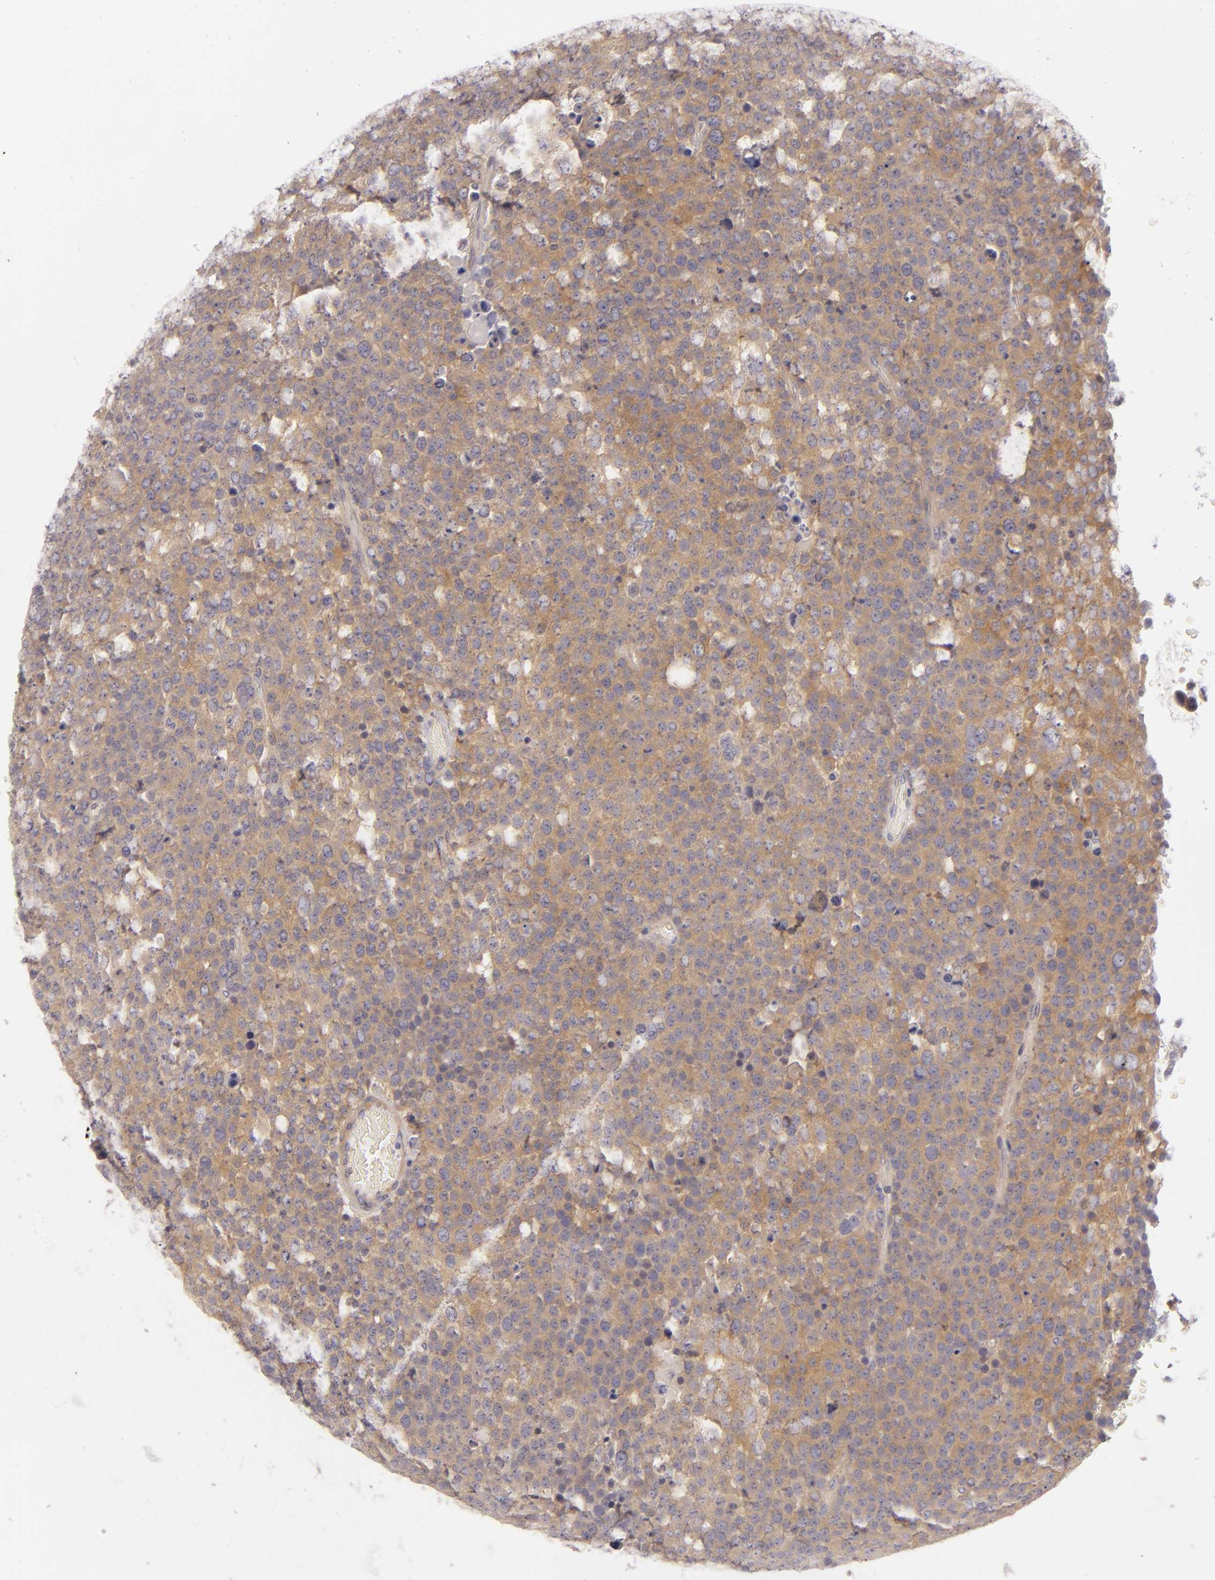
{"staining": {"intensity": "moderate", "quantity": ">75%", "location": "cytoplasmic/membranous"}, "tissue": "testis cancer", "cell_type": "Tumor cells", "image_type": "cancer", "snomed": [{"axis": "morphology", "description": "Seminoma, NOS"}, {"axis": "topography", "description": "Testis"}], "caption": "A high-resolution image shows immunohistochemistry (IHC) staining of testis cancer (seminoma), which demonstrates moderate cytoplasmic/membranous staining in about >75% of tumor cells.", "gene": "CD83", "patient": {"sex": "male", "age": 71}}